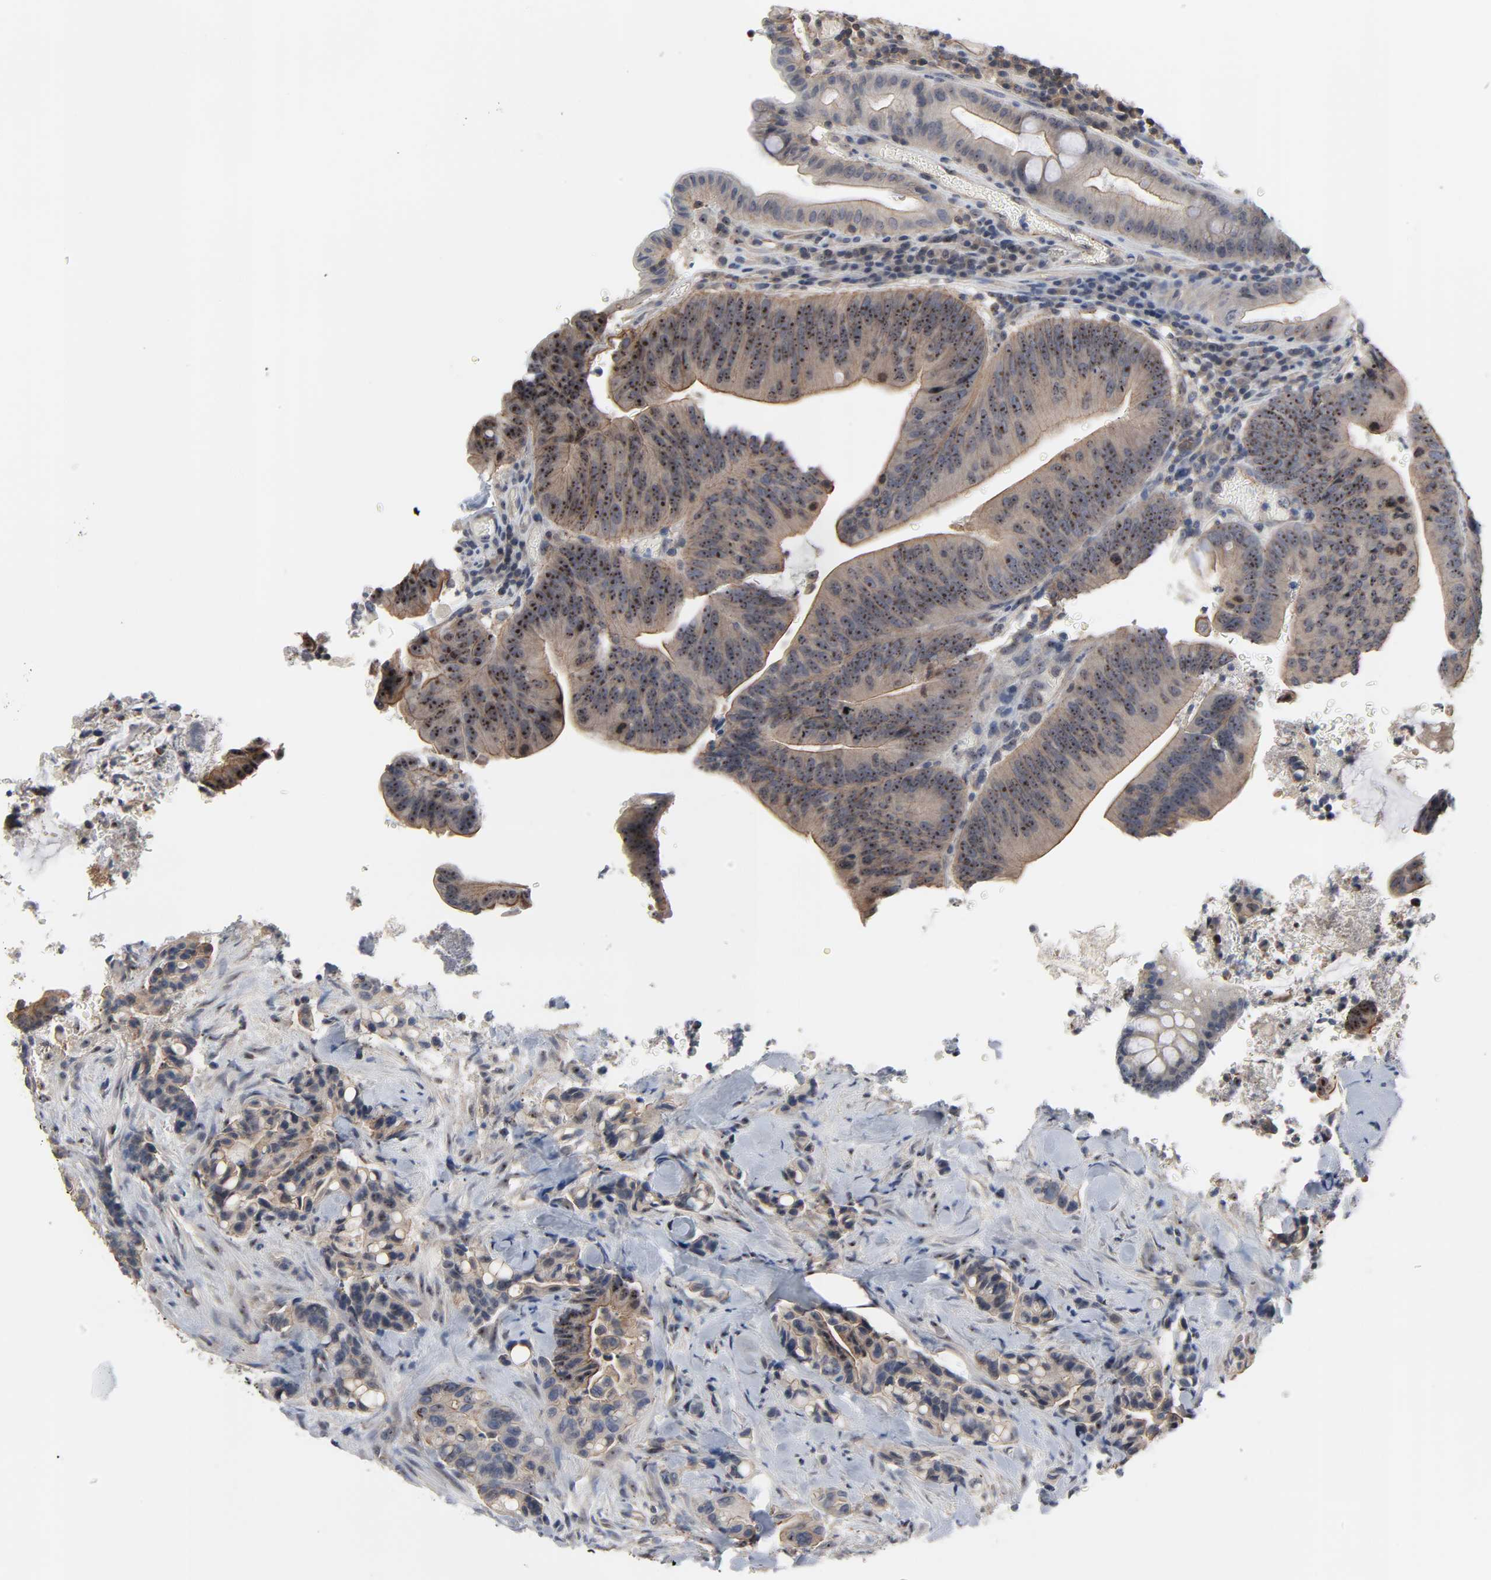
{"staining": {"intensity": "weak", "quantity": ">75%", "location": "cytoplasmic/membranous,nuclear"}, "tissue": "colorectal cancer", "cell_type": "Tumor cells", "image_type": "cancer", "snomed": [{"axis": "morphology", "description": "Normal tissue, NOS"}, {"axis": "morphology", "description": "Adenocarcinoma, NOS"}, {"axis": "topography", "description": "Colon"}], "caption": "High-magnification brightfield microscopy of colorectal cancer (adenocarcinoma) stained with DAB (brown) and counterstained with hematoxylin (blue). tumor cells exhibit weak cytoplasmic/membranous and nuclear staining is appreciated in approximately>75% of cells.", "gene": "DDX10", "patient": {"sex": "male", "age": 82}}